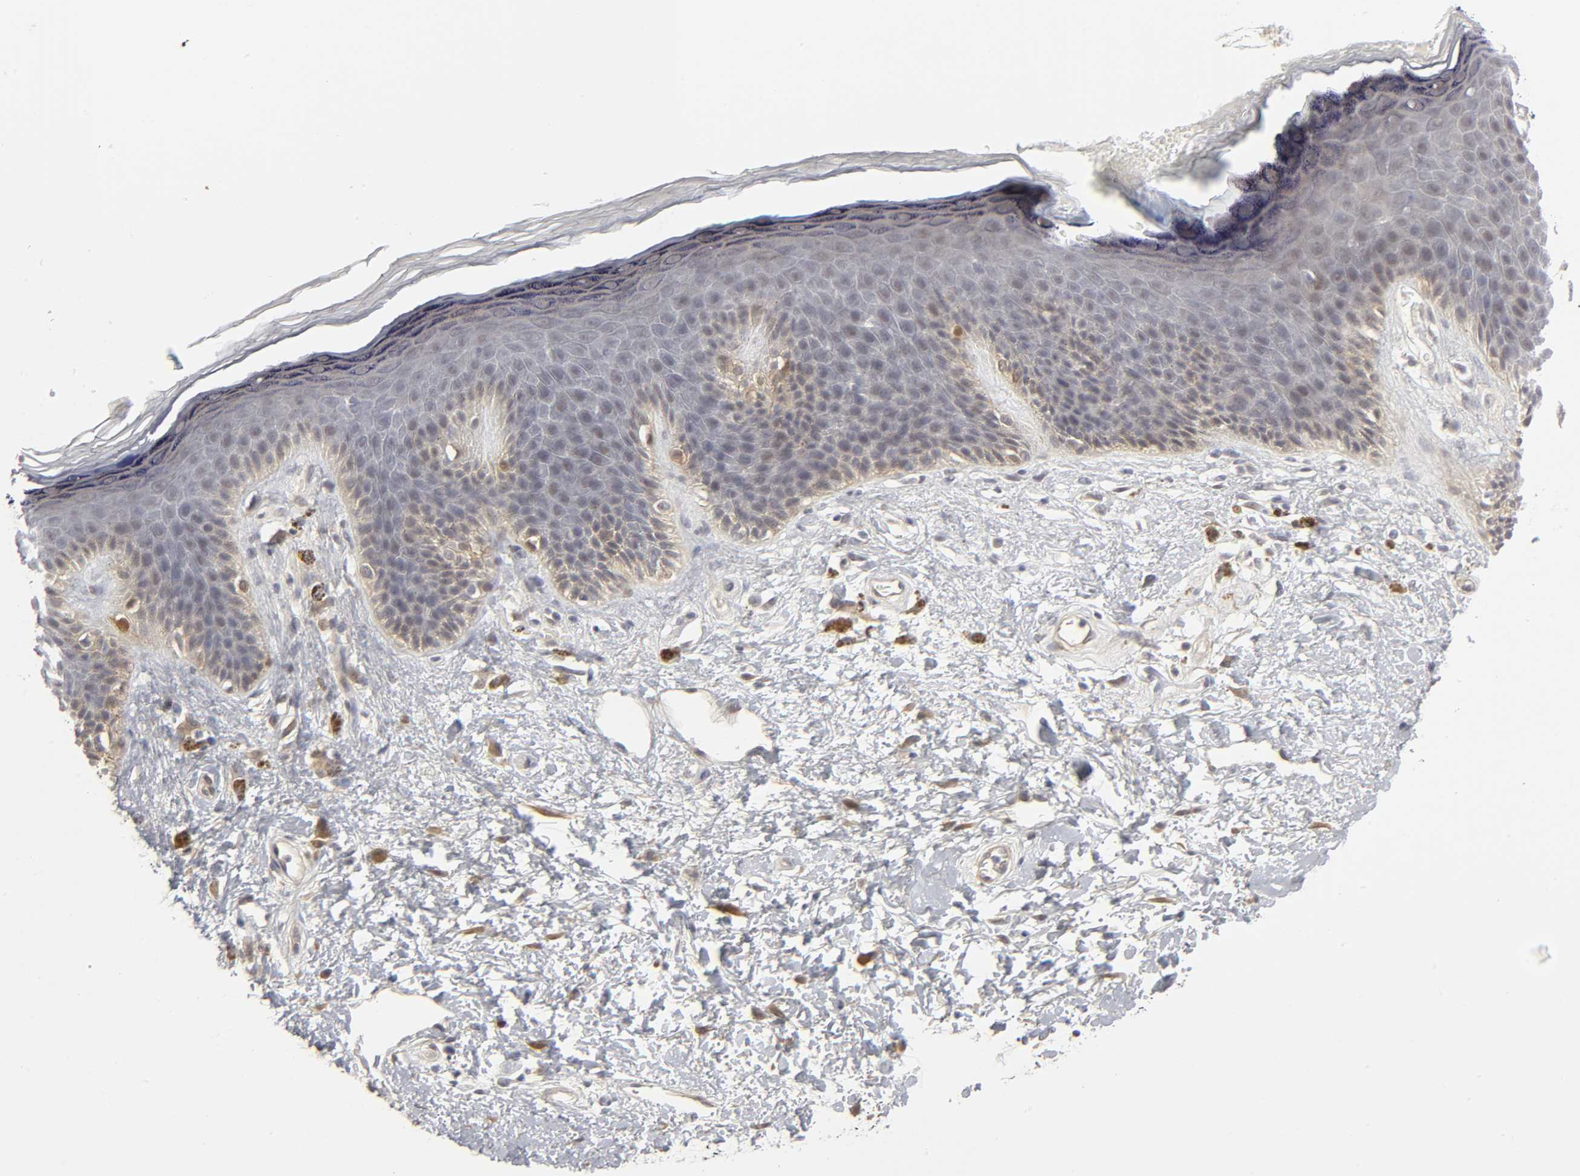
{"staining": {"intensity": "weak", "quantity": "<25%", "location": "cytoplasmic/membranous"}, "tissue": "skin", "cell_type": "Epidermal cells", "image_type": "normal", "snomed": [{"axis": "morphology", "description": "Normal tissue, NOS"}, {"axis": "topography", "description": "Anal"}], "caption": "Image shows no significant protein positivity in epidermal cells of normal skin.", "gene": "PDLIM3", "patient": {"sex": "female", "age": 46}}